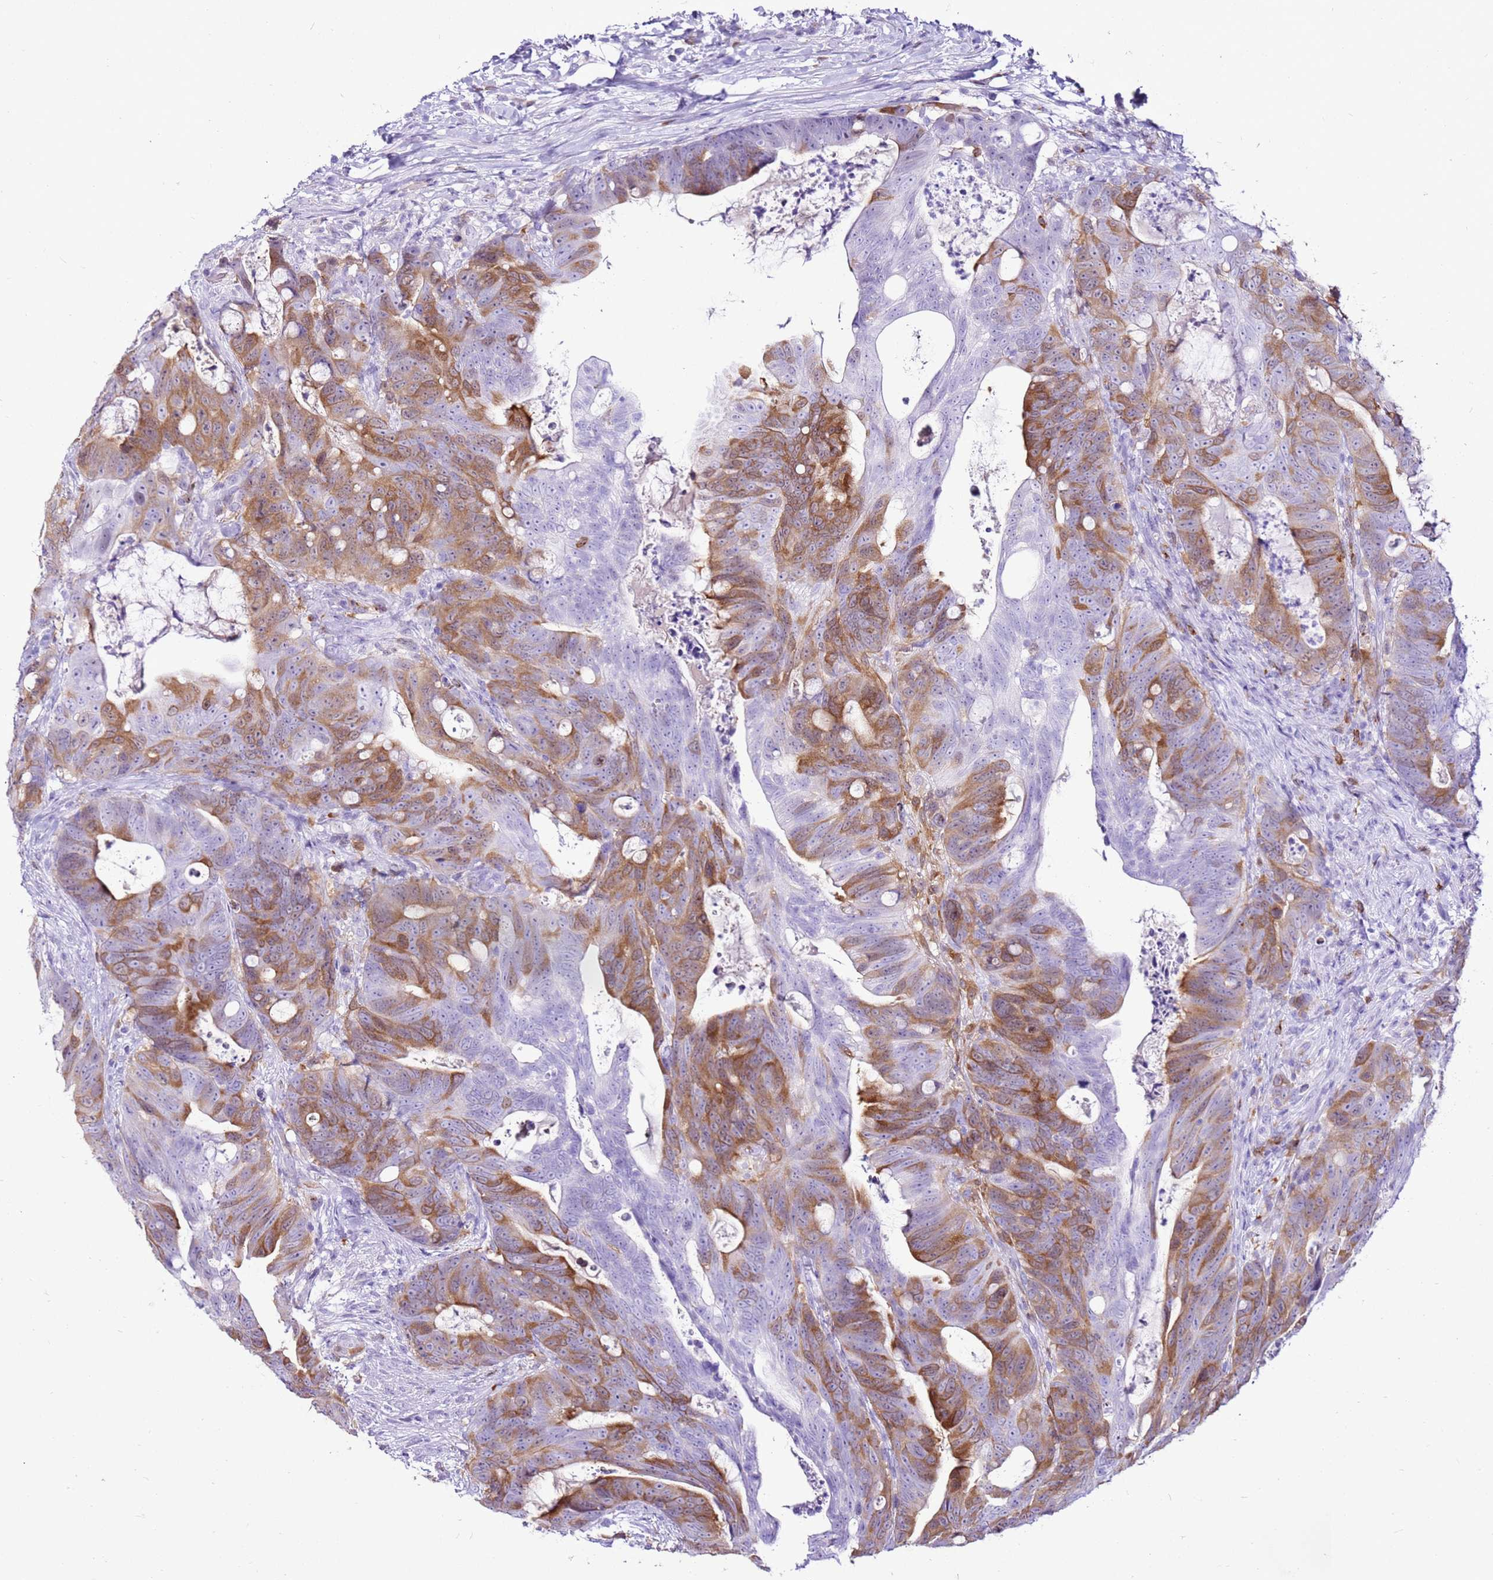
{"staining": {"intensity": "moderate", "quantity": "25%-75%", "location": "cytoplasmic/membranous"}, "tissue": "colorectal cancer", "cell_type": "Tumor cells", "image_type": "cancer", "snomed": [{"axis": "morphology", "description": "Adenocarcinoma, NOS"}, {"axis": "topography", "description": "Colon"}], "caption": "A histopathology image of human colorectal adenocarcinoma stained for a protein demonstrates moderate cytoplasmic/membranous brown staining in tumor cells.", "gene": "SPC25", "patient": {"sex": "female", "age": 82}}